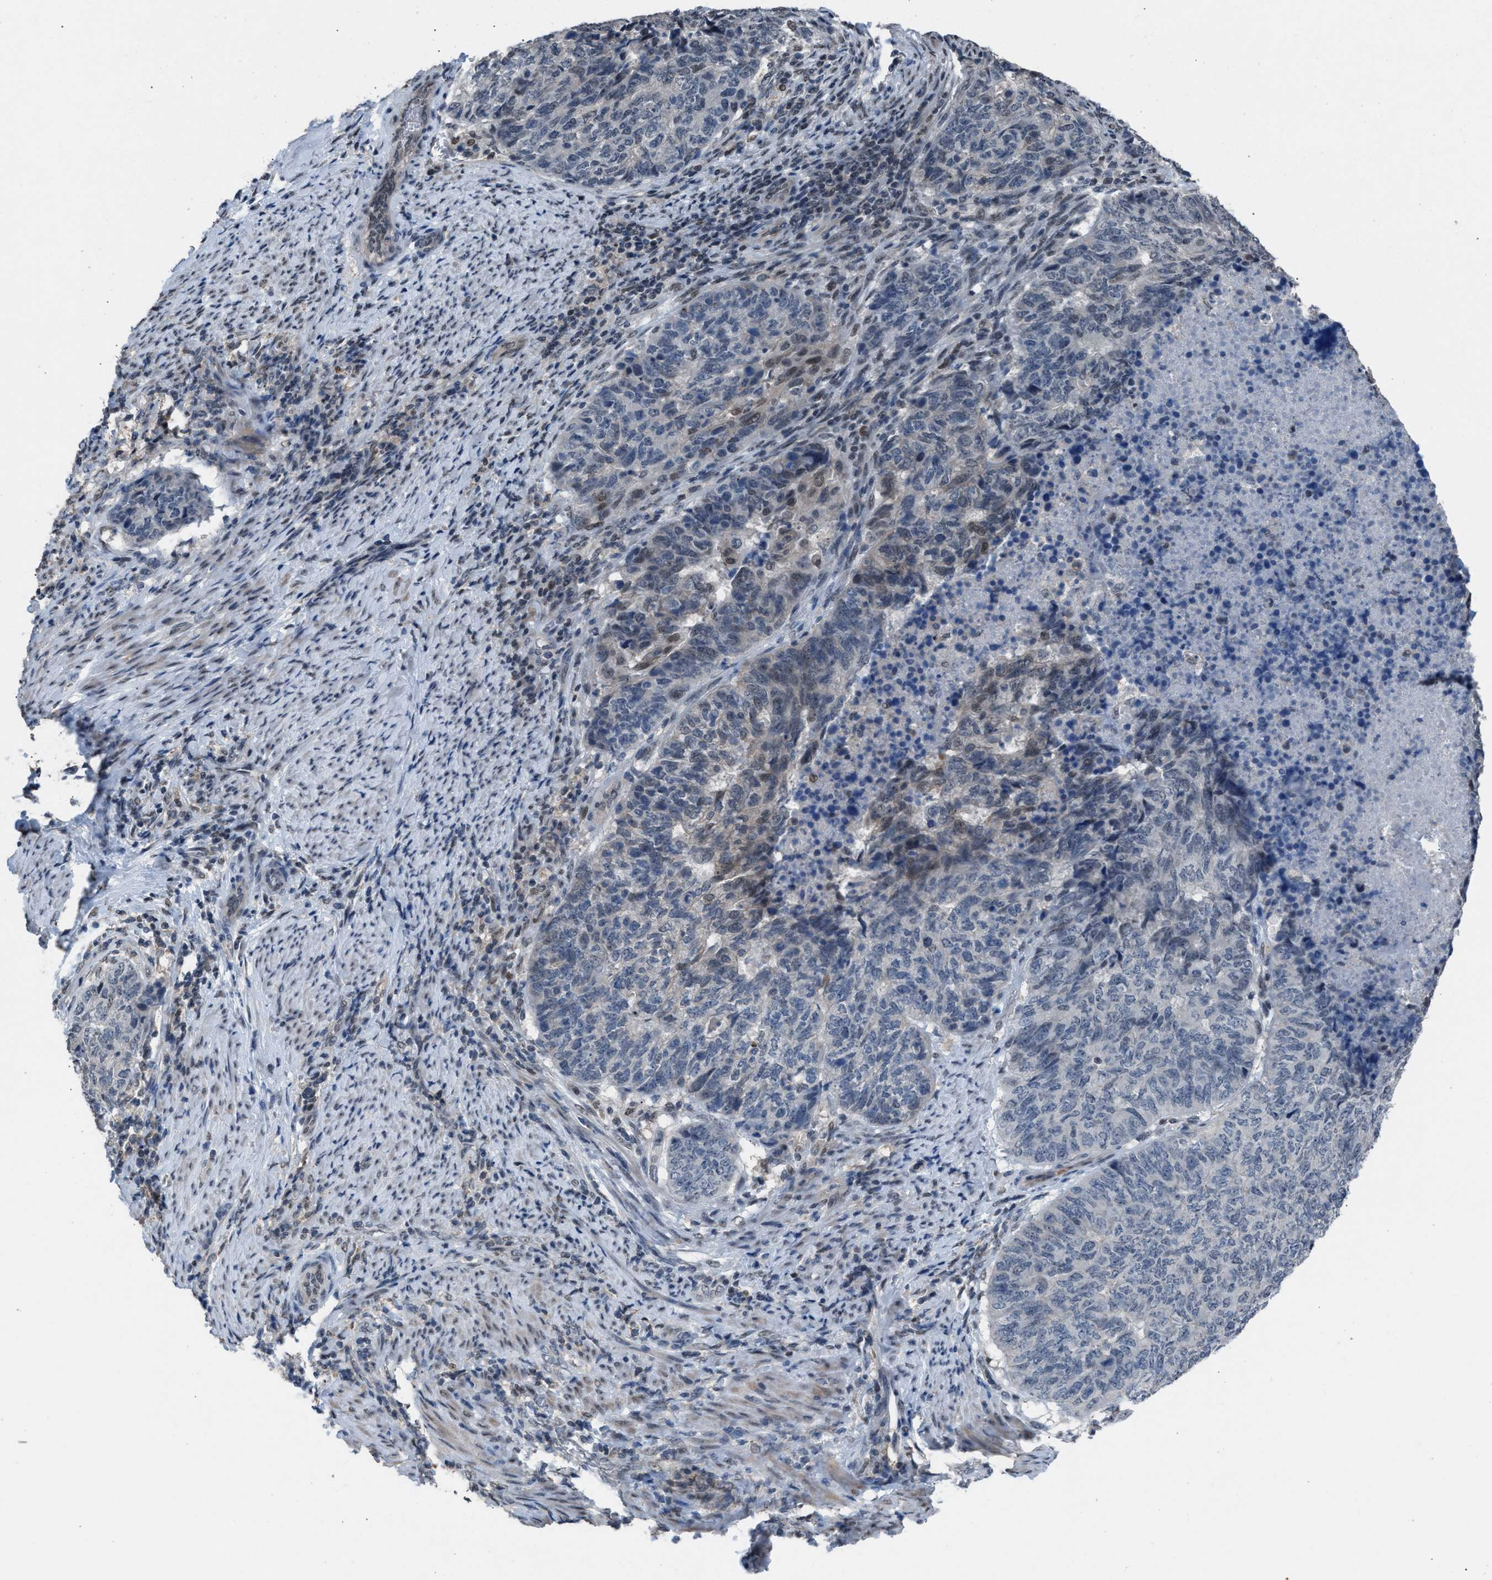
{"staining": {"intensity": "weak", "quantity": "<25%", "location": "nuclear"}, "tissue": "endometrial cancer", "cell_type": "Tumor cells", "image_type": "cancer", "snomed": [{"axis": "morphology", "description": "Adenocarcinoma, NOS"}, {"axis": "topography", "description": "Endometrium"}], "caption": "Tumor cells show no significant positivity in endometrial adenocarcinoma.", "gene": "ZNF276", "patient": {"sex": "female", "age": 80}}